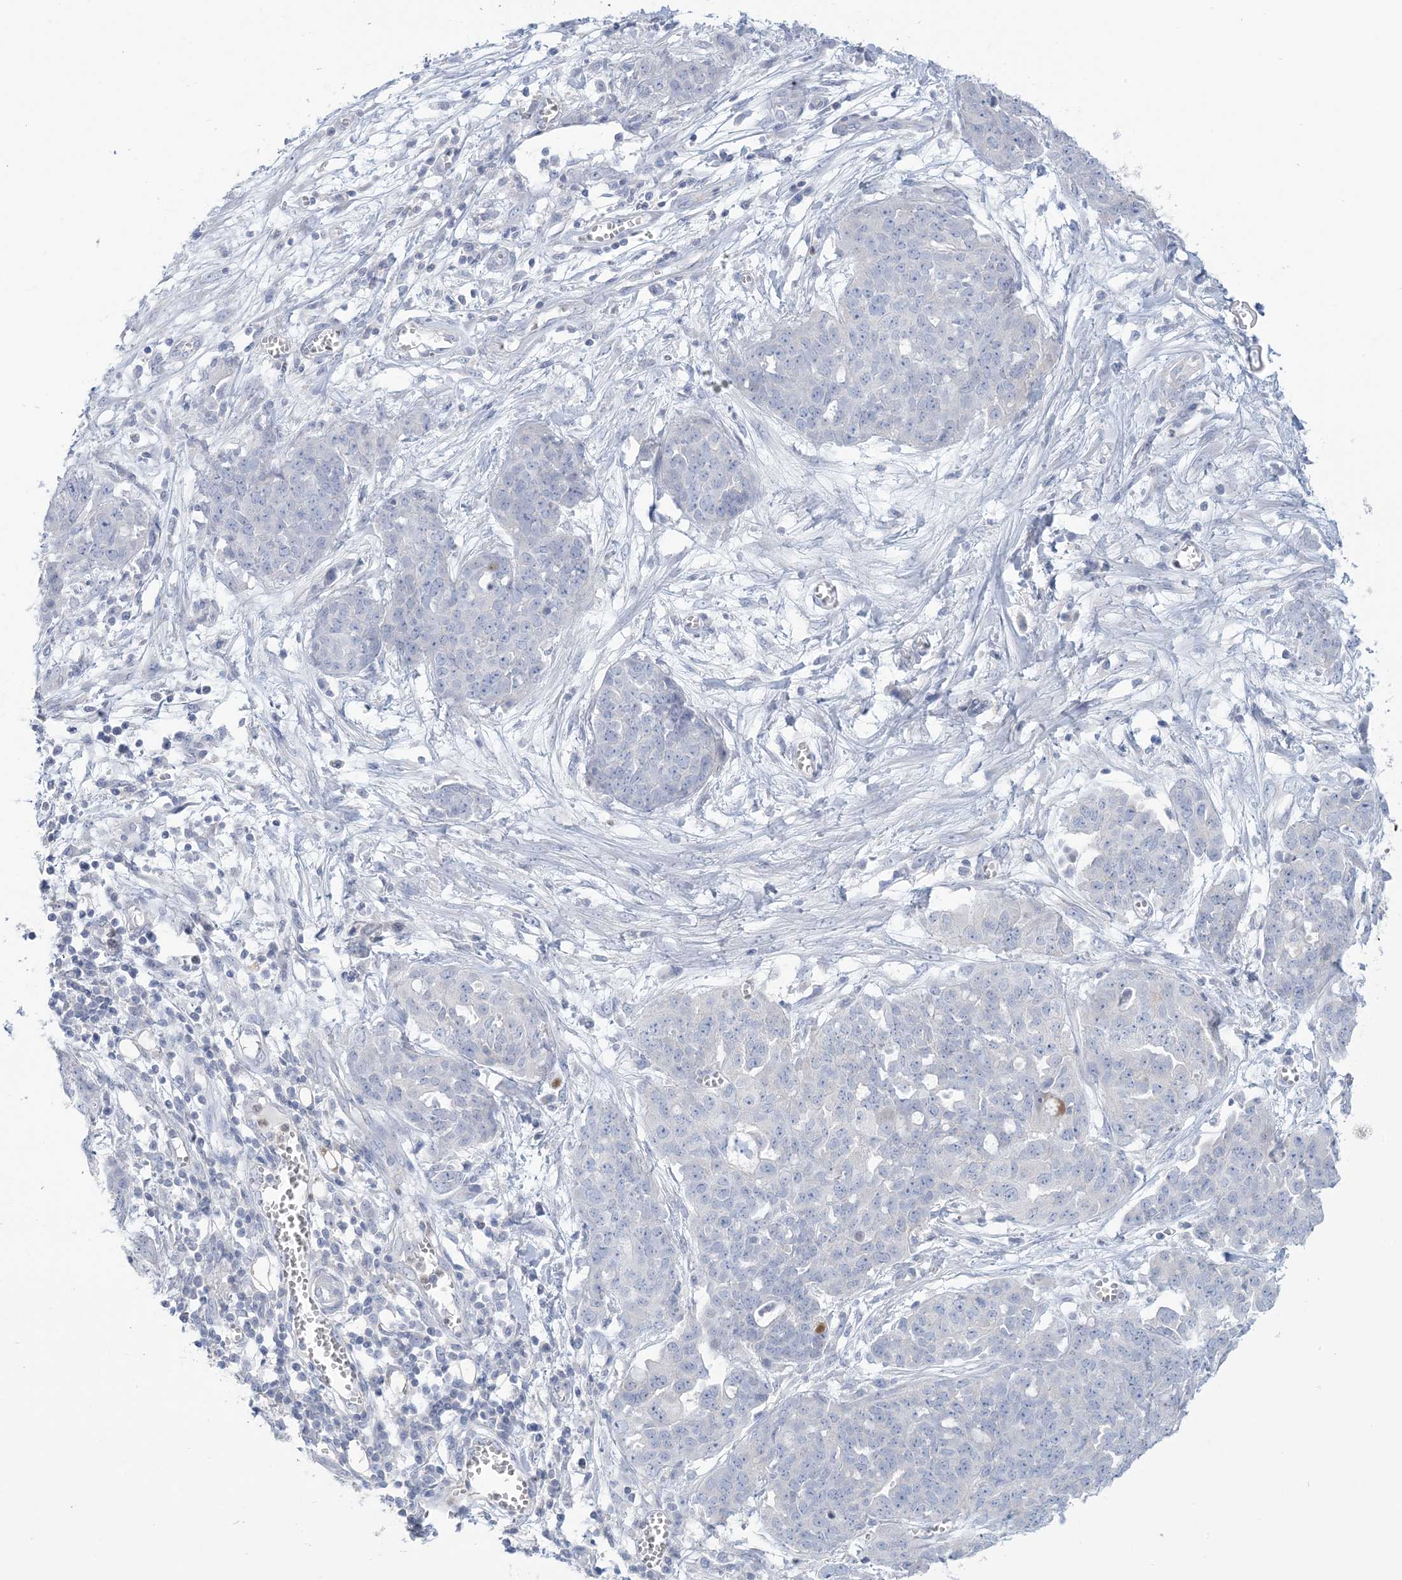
{"staining": {"intensity": "negative", "quantity": "none", "location": "none"}, "tissue": "ovarian cancer", "cell_type": "Tumor cells", "image_type": "cancer", "snomed": [{"axis": "morphology", "description": "Cystadenocarcinoma, serous, NOS"}, {"axis": "topography", "description": "Soft tissue"}, {"axis": "topography", "description": "Ovary"}], "caption": "The image shows no significant positivity in tumor cells of ovarian cancer.", "gene": "MTHFD2L", "patient": {"sex": "female", "age": 57}}